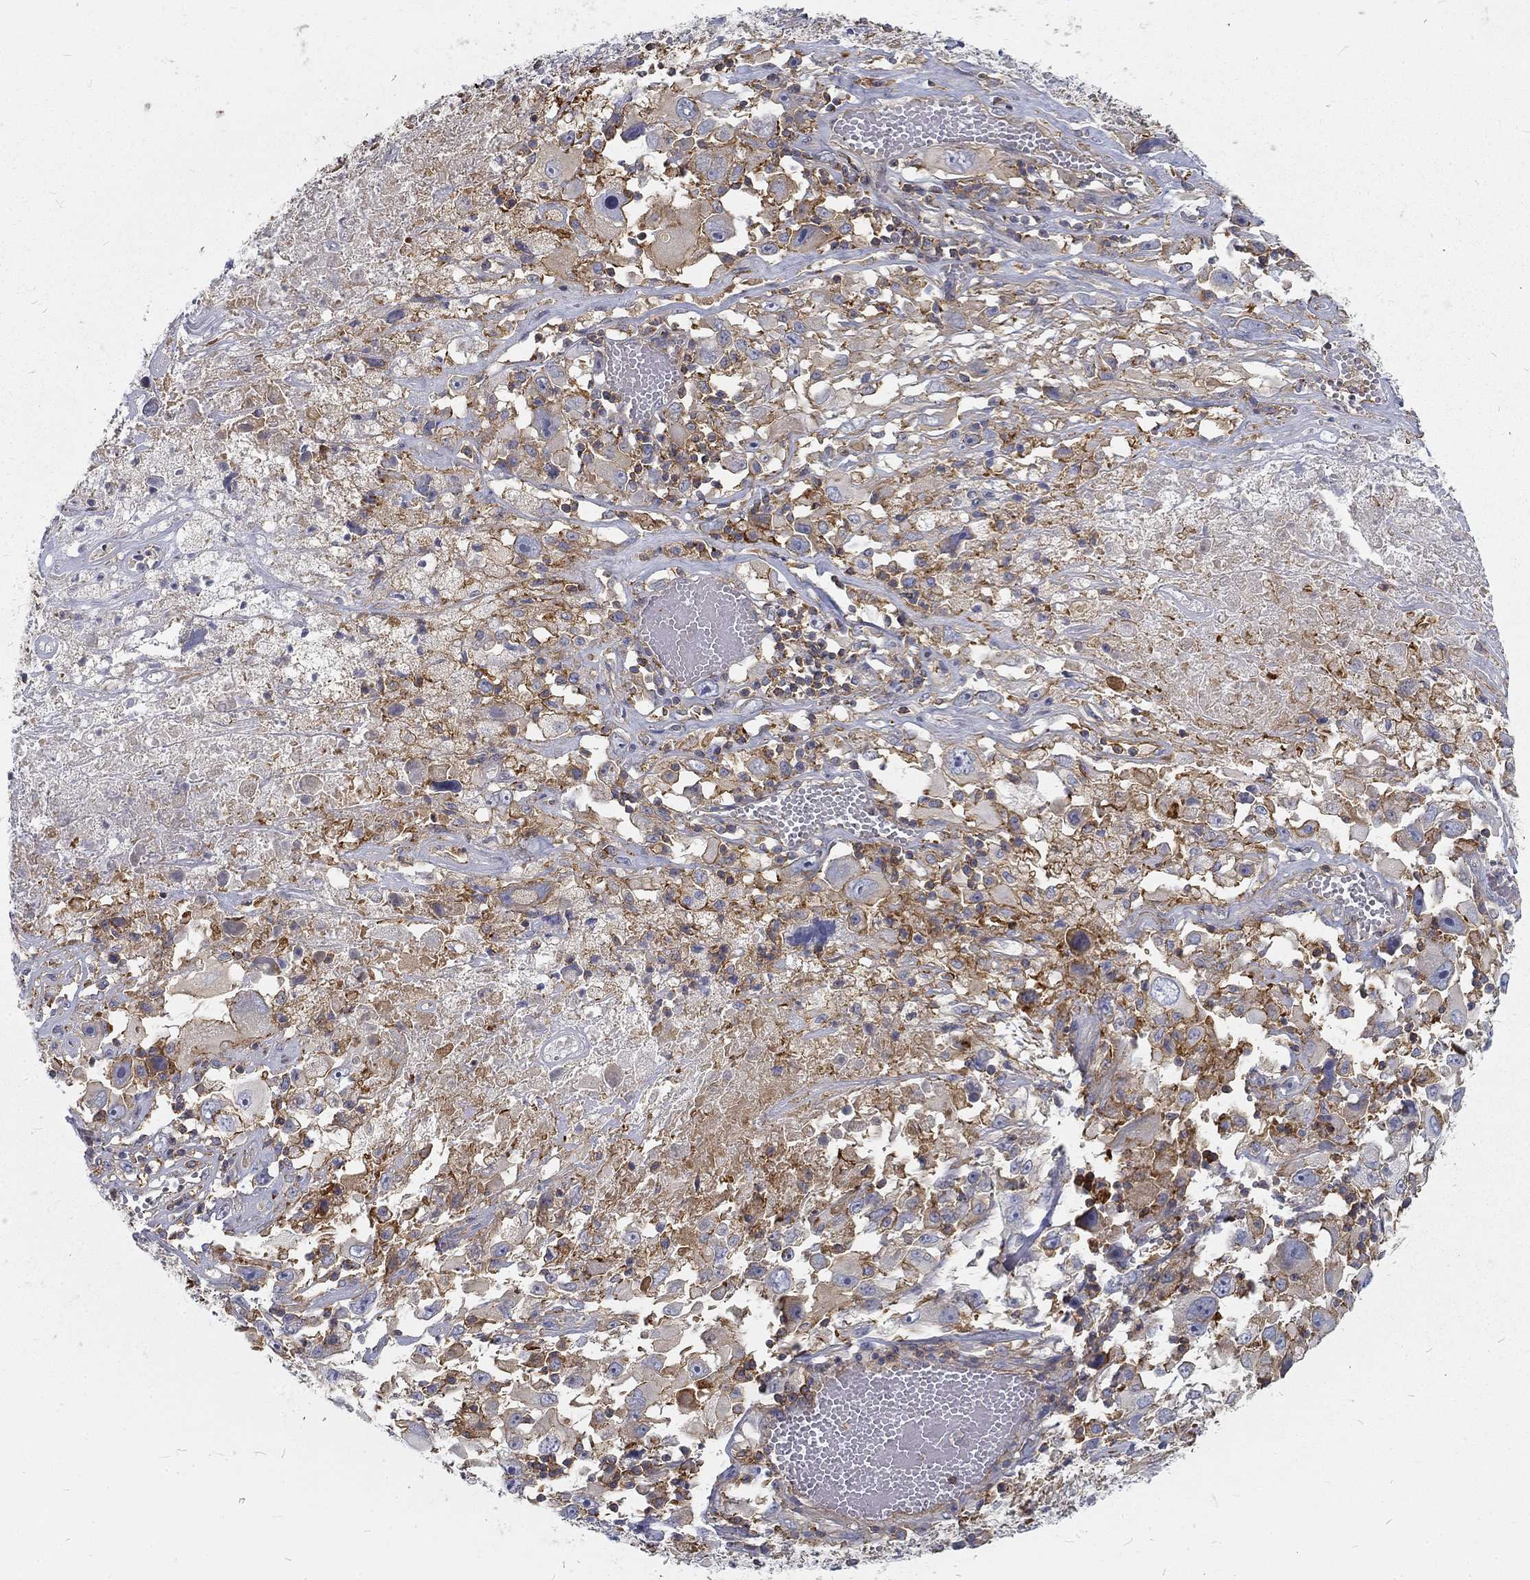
{"staining": {"intensity": "moderate", "quantity": "<25%", "location": "cytoplasmic/membranous"}, "tissue": "melanoma", "cell_type": "Tumor cells", "image_type": "cancer", "snomed": [{"axis": "morphology", "description": "Malignant melanoma, Metastatic site"}, {"axis": "topography", "description": "Soft tissue"}], "caption": "Melanoma stained with a protein marker displays moderate staining in tumor cells.", "gene": "MTMR11", "patient": {"sex": "male", "age": 50}}